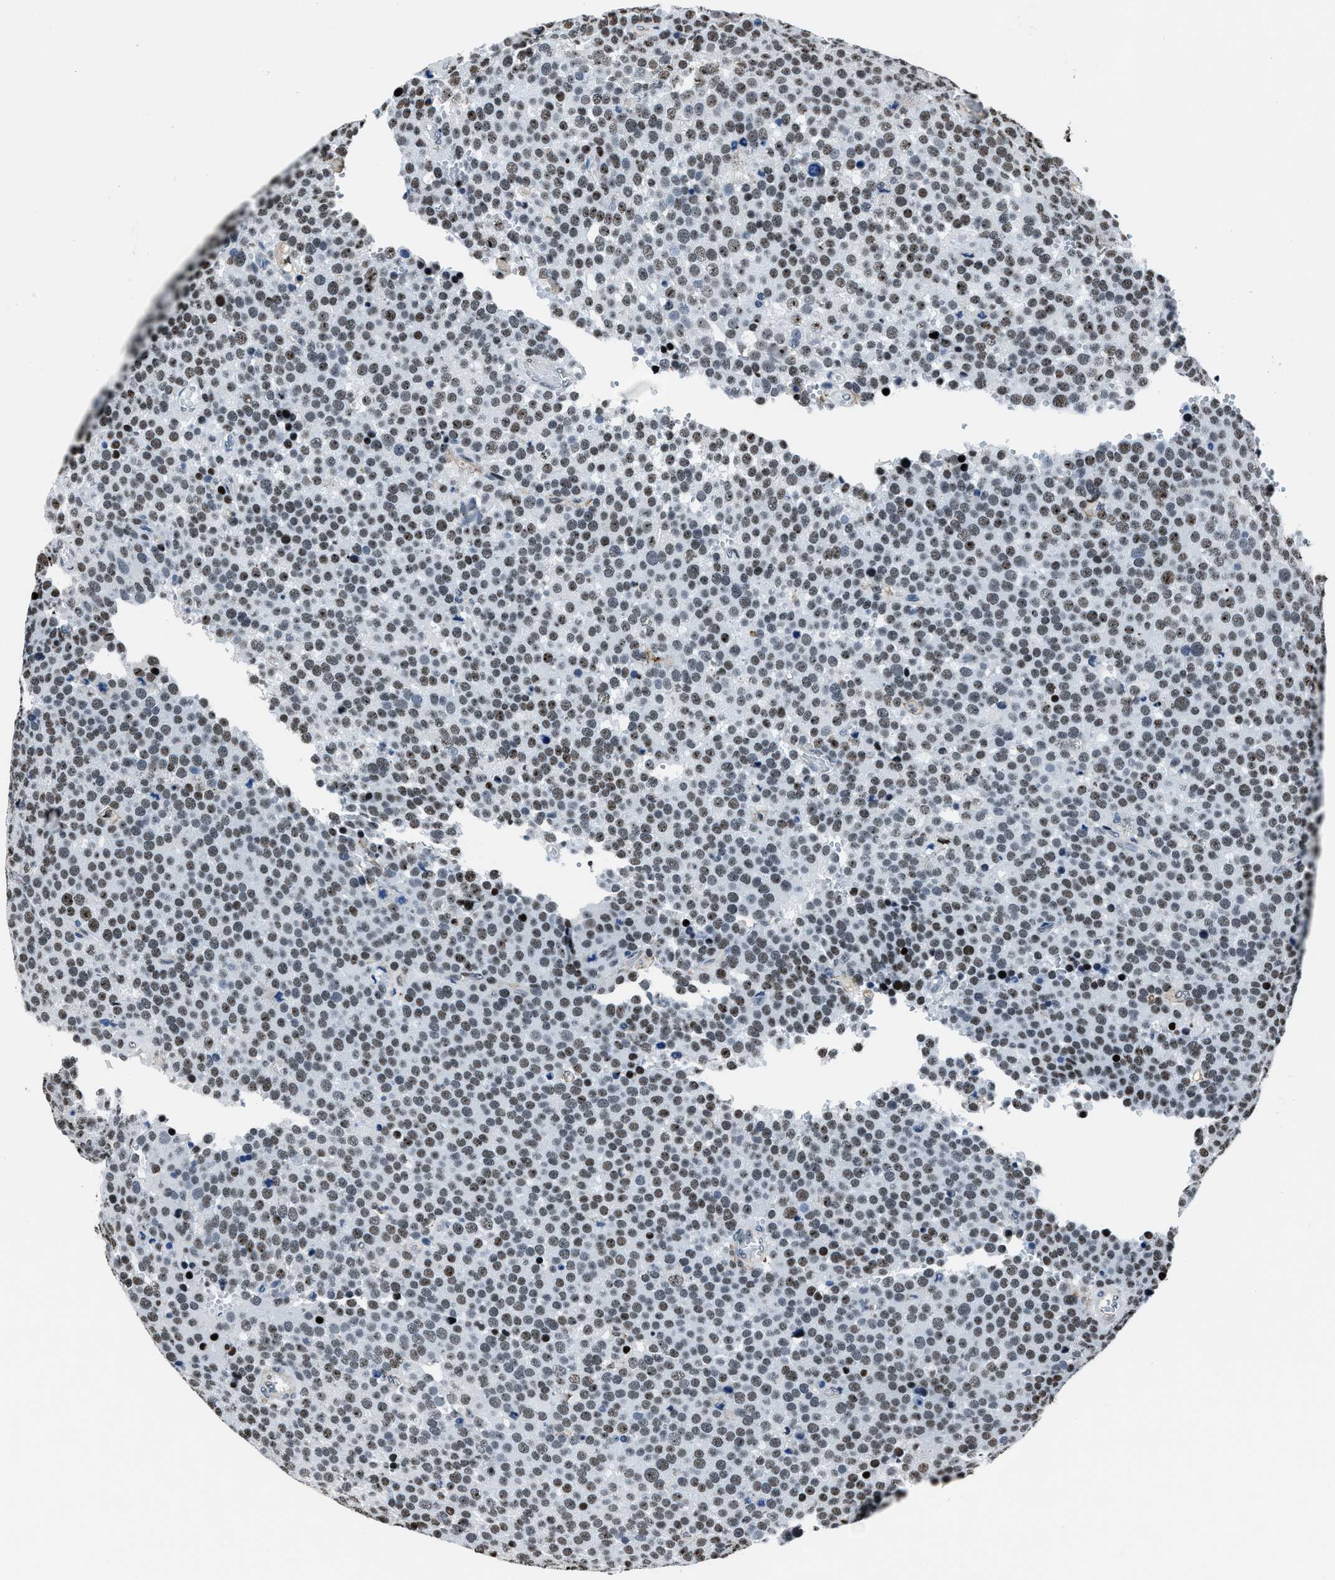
{"staining": {"intensity": "moderate", "quantity": ">75%", "location": "nuclear"}, "tissue": "testis cancer", "cell_type": "Tumor cells", "image_type": "cancer", "snomed": [{"axis": "morphology", "description": "Normal tissue, NOS"}, {"axis": "morphology", "description": "Seminoma, NOS"}, {"axis": "topography", "description": "Testis"}], "caption": "Testis cancer was stained to show a protein in brown. There is medium levels of moderate nuclear positivity in about >75% of tumor cells.", "gene": "PPIE", "patient": {"sex": "male", "age": 71}}